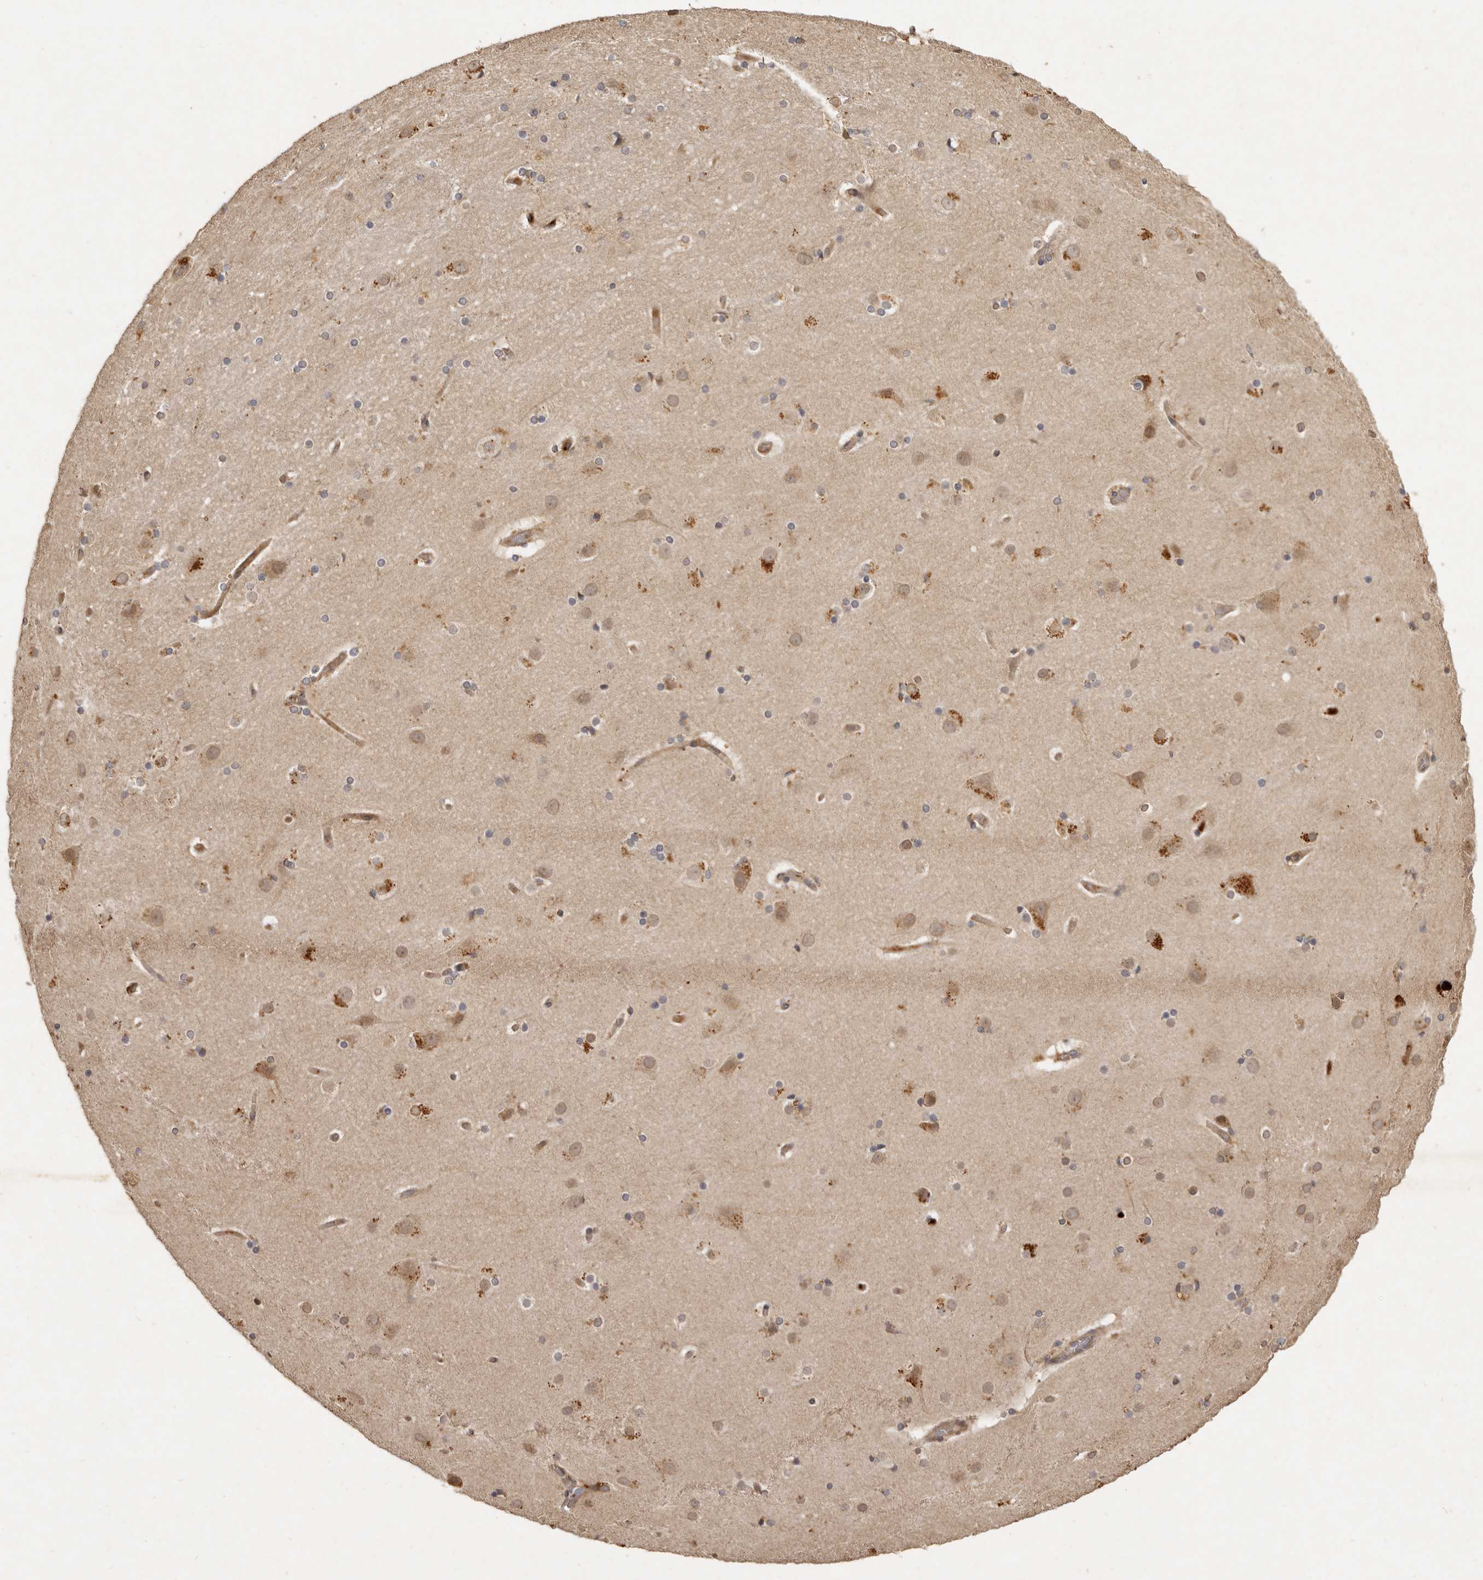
{"staining": {"intensity": "moderate", "quantity": ">75%", "location": "cytoplasmic/membranous,nuclear"}, "tissue": "cerebral cortex", "cell_type": "Endothelial cells", "image_type": "normal", "snomed": [{"axis": "morphology", "description": "Normal tissue, NOS"}, {"axis": "topography", "description": "Cerebral cortex"}], "caption": "The immunohistochemical stain labels moderate cytoplasmic/membranous,nuclear positivity in endothelial cells of normal cerebral cortex. The staining was performed using DAB, with brown indicating positive protein expression. Nuclei are stained blue with hematoxylin.", "gene": "SEMA3A", "patient": {"sex": "male", "age": 57}}